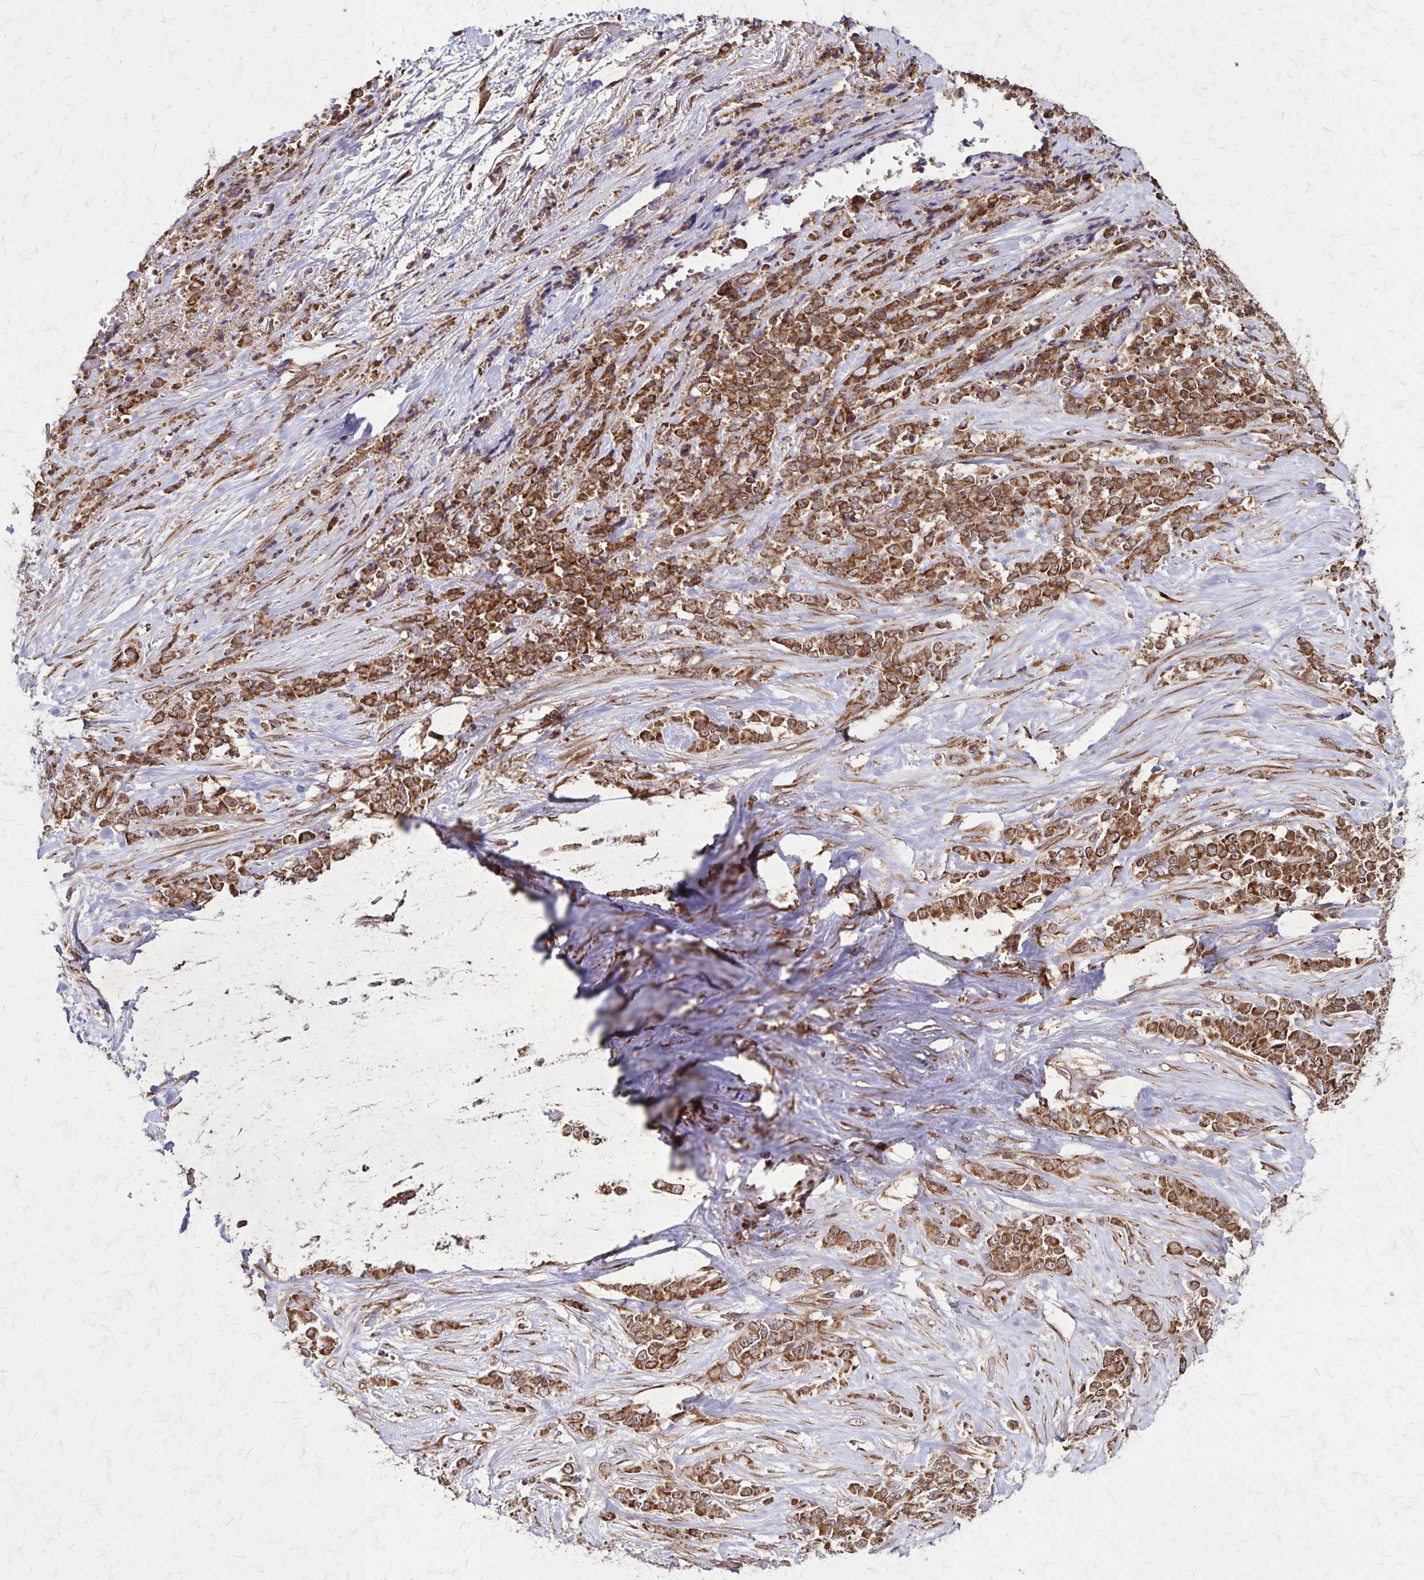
{"staining": {"intensity": "strong", "quantity": ">75%", "location": "cytoplasmic/membranous"}, "tissue": "stomach cancer", "cell_type": "Tumor cells", "image_type": "cancer", "snomed": [{"axis": "morphology", "description": "Adenocarcinoma, NOS"}, {"axis": "topography", "description": "Stomach"}], "caption": "Tumor cells display high levels of strong cytoplasmic/membranous expression in about >75% of cells in adenocarcinoma (stomach). (DAB (3,3'-diaminobenzidine) = brown stain, brightfield microscopy at high magnification).", "gene": "NFS1", "patient": {"sex": "female", "age": 76}}